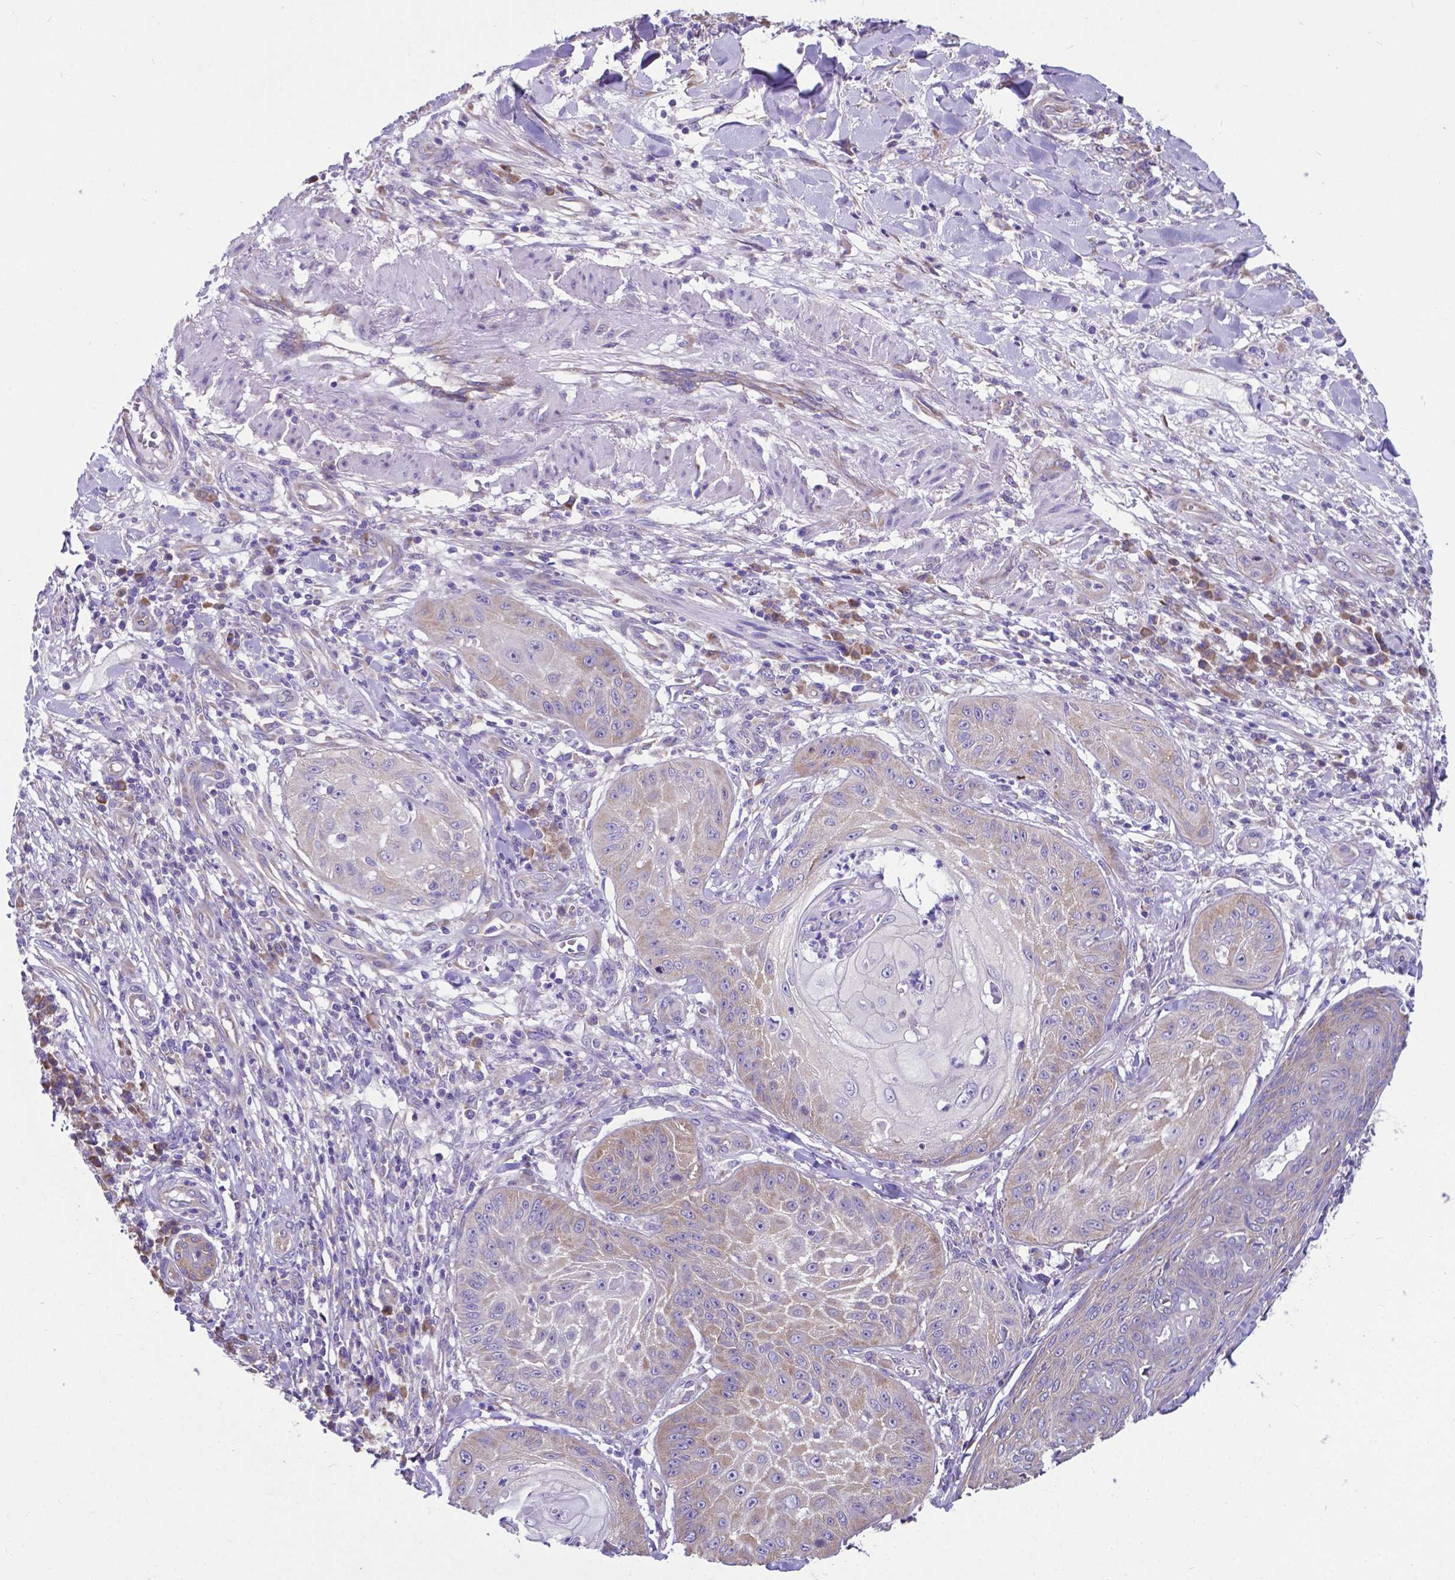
{"staining": {"intensity": "weak", "quantity": ">75%", "location": "cytoplasmic/membranous"}, "tissue": "skin cancer", "cell_type": "Tumor cells", "image_type": "cancer", "snomed": [{"axis": "morphology", "description": "Squamous cell carcinoma, NOS"}, {"axis": "topography", "description": "Skin"}], "caption": "Protein staining of skin squamous cell carcinoma tissue displays weak cytoplasmic/membranous positivity in about >75% of tumor cells.", "gene": "RPL6", "patient": {"sex": "male", "age": 70}}